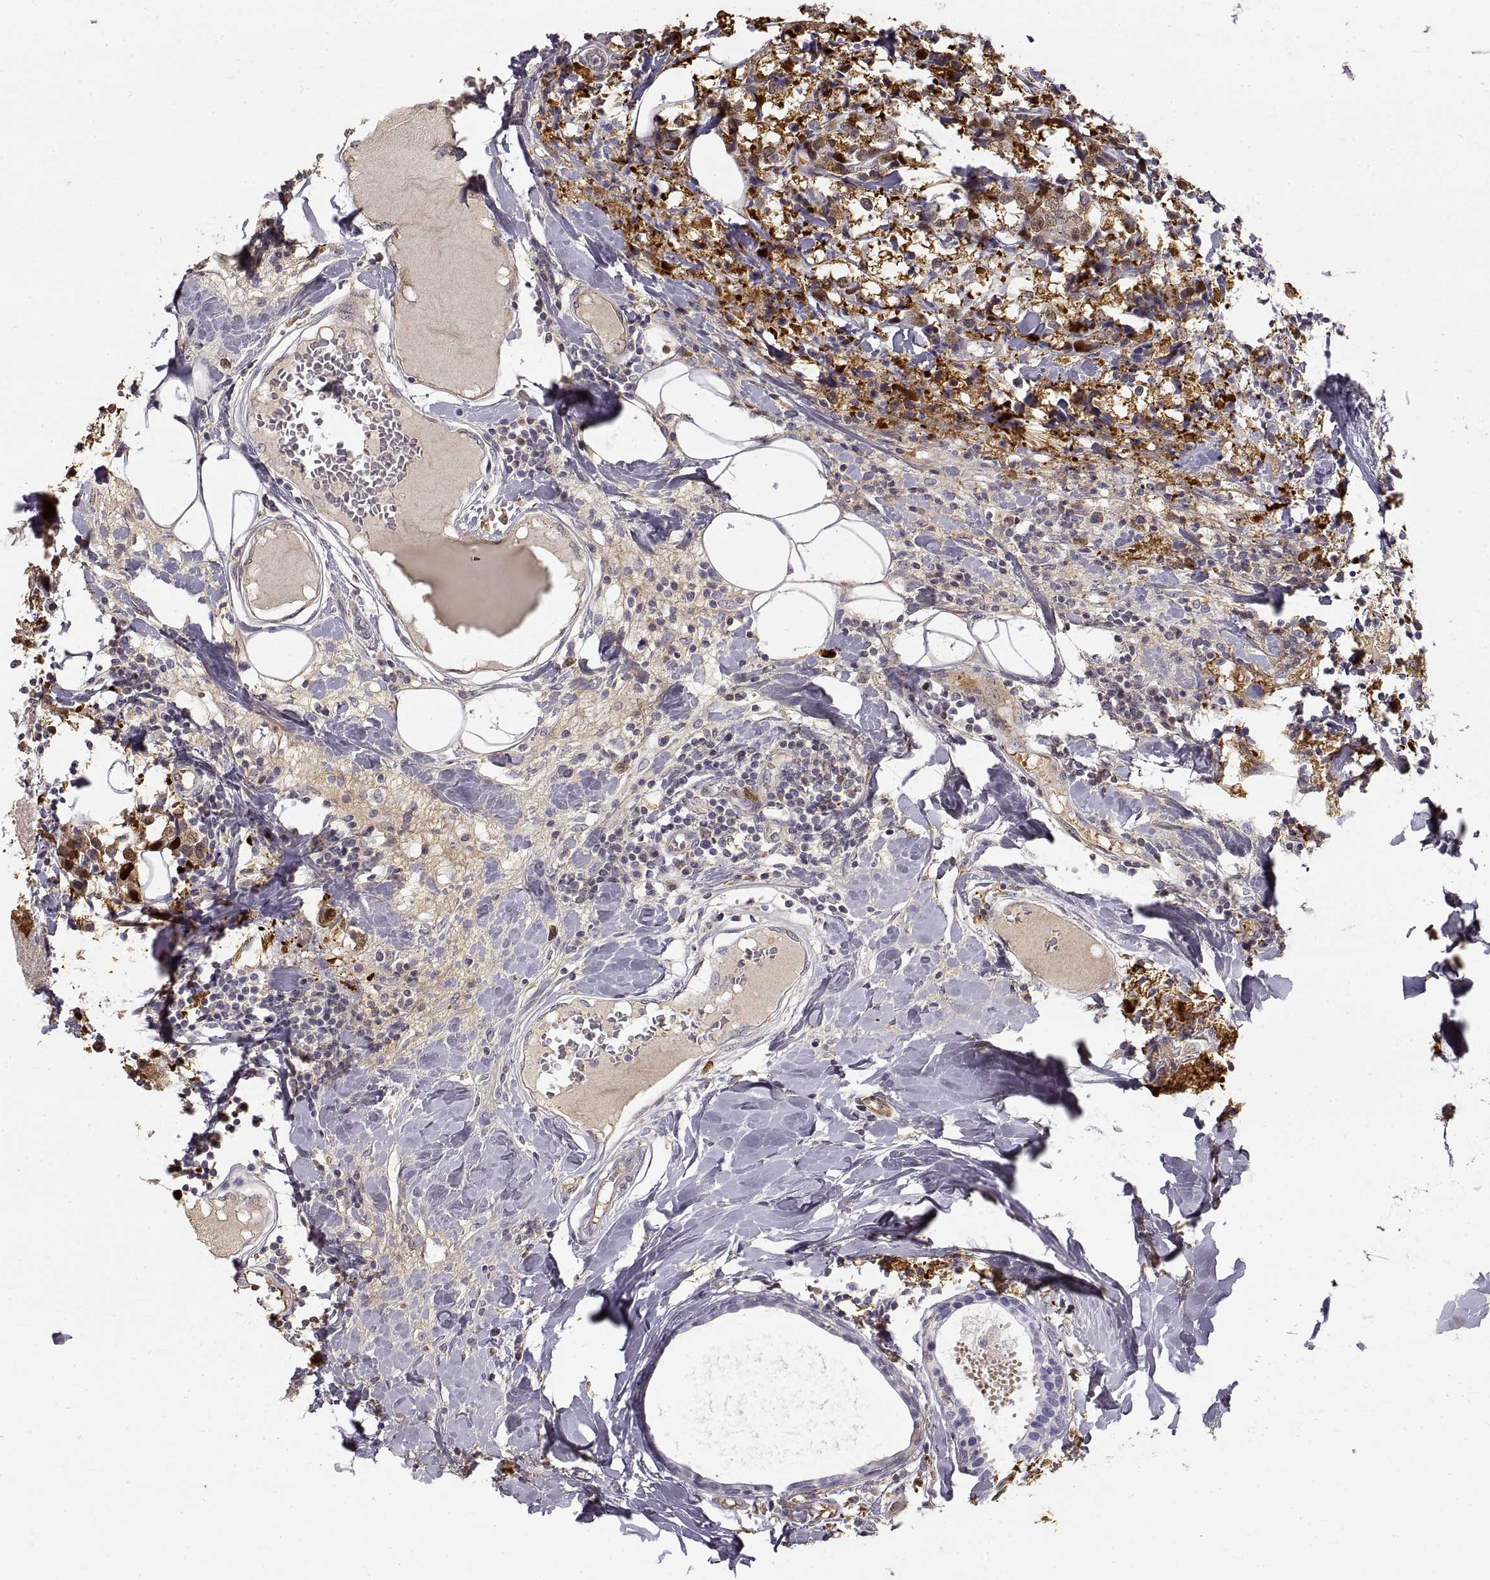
{"staining": {"intensity": "moderate", "quantity": "25%-75%", "location": "cytoplasmic/membranous"}, "tissue": "breast cancer", "cell_type": "Tumor cells", "image_type": "cancer", "snomed": [{"axis": "morphology", "description": "Lobular carcinoma"}, {"axis": "topography", "description": "Breast"}], "caption": "A micrograph of human breast cancer stained for a protein exhibits moderate cytoplasmic/membranous brown staining in tumor cells.", "gene": "HSP90AB1", "patient": {"sex": "female", "age": 59}}